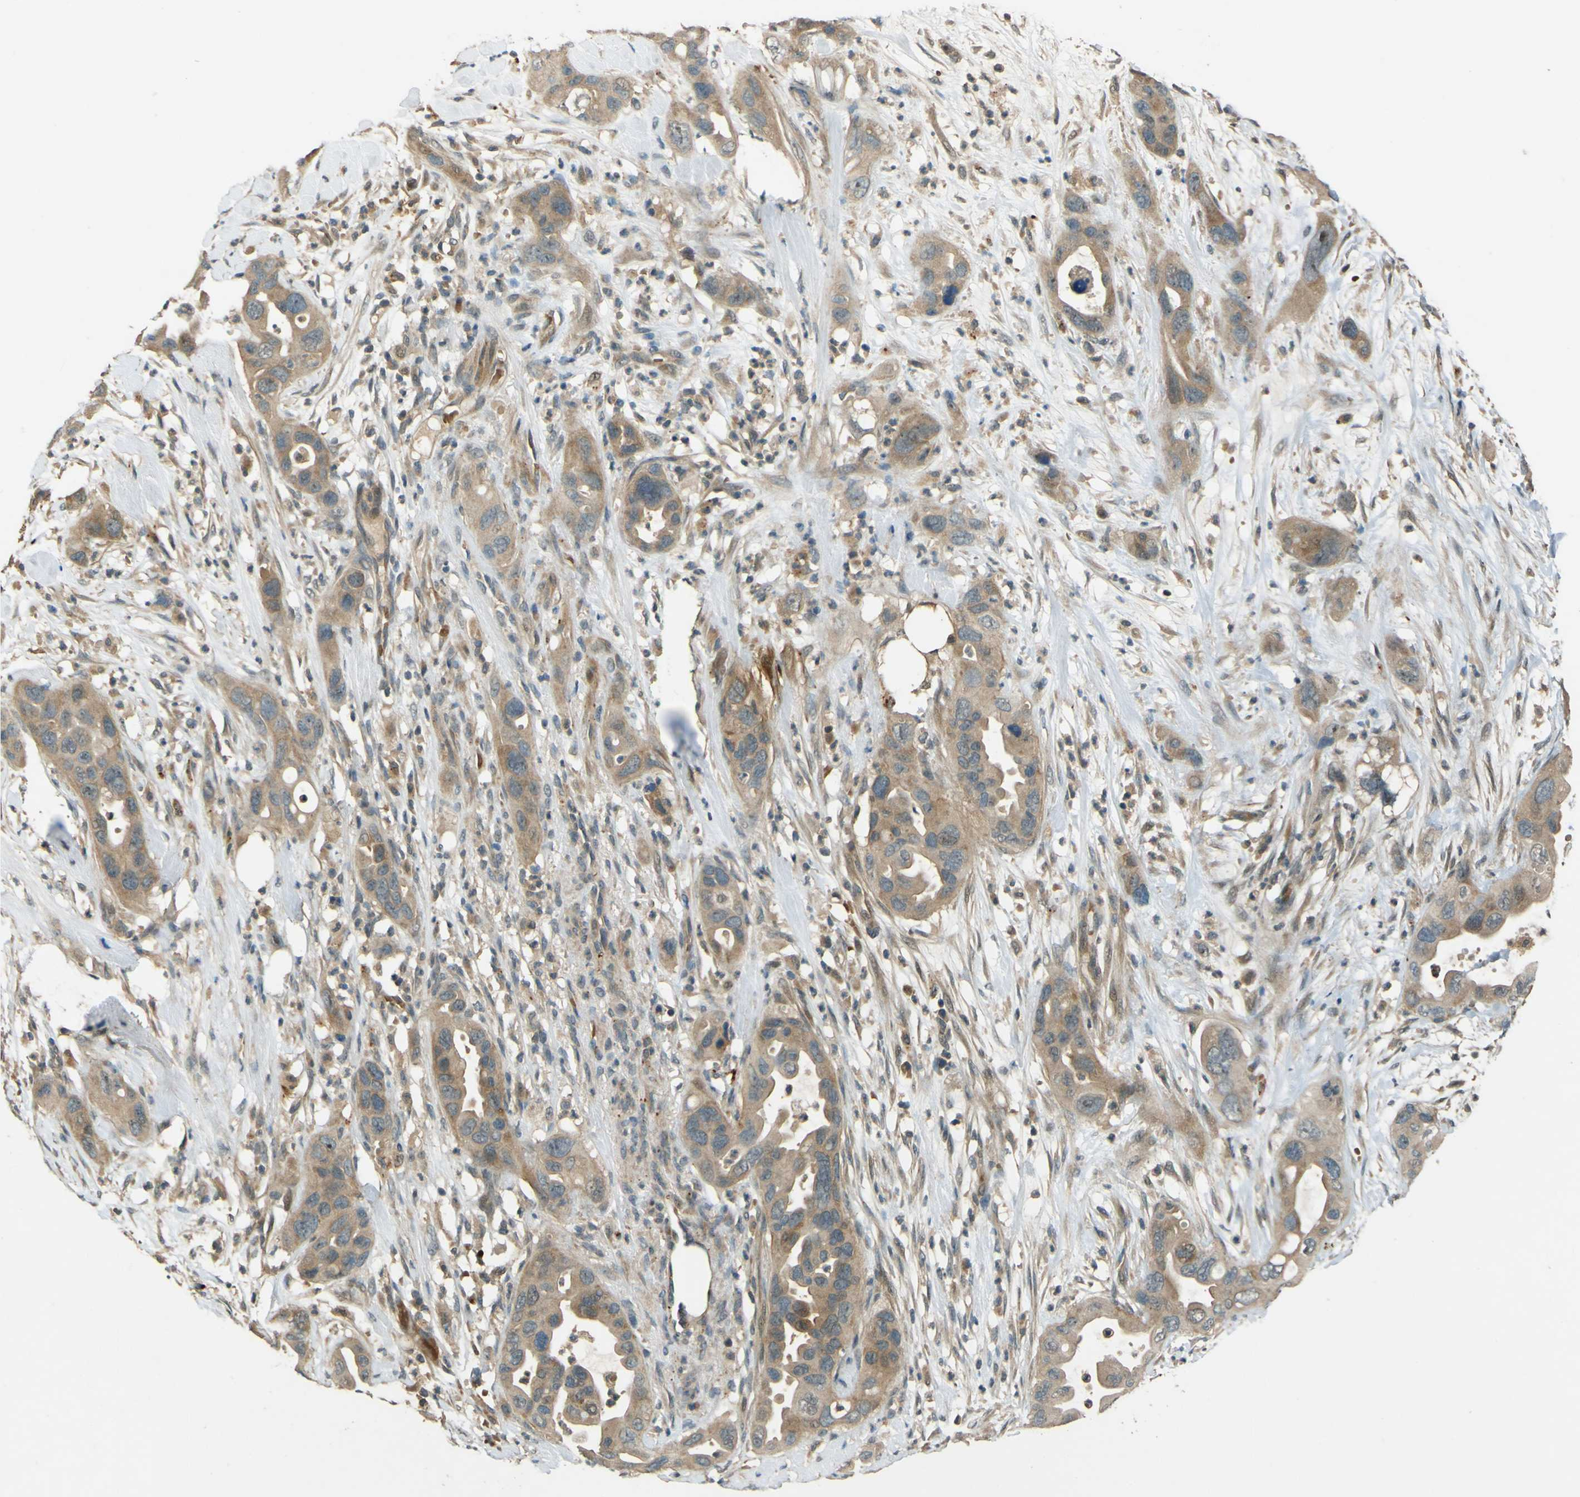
{"staining": {"intensity": "weak", "quantity": ">75%", "location": "cytoplasmic/membranous"}, "tissue": "pancreatic cancer", "cell_type": "Tumor cells", "image_type": "cancer", "snomed": [{"axis": "morphology", "description": "Adenocarcinoma, NOS"}, {"axis": "topography", "description": "Pancreas"}], "caption": "Weak cytoplasmic/membranous staining is identified in about >75% of tumor cells in adenocarcinoma (pancreatic).", "gene": "MPDZ", "patient": {"sex": "female", "age": 71}}